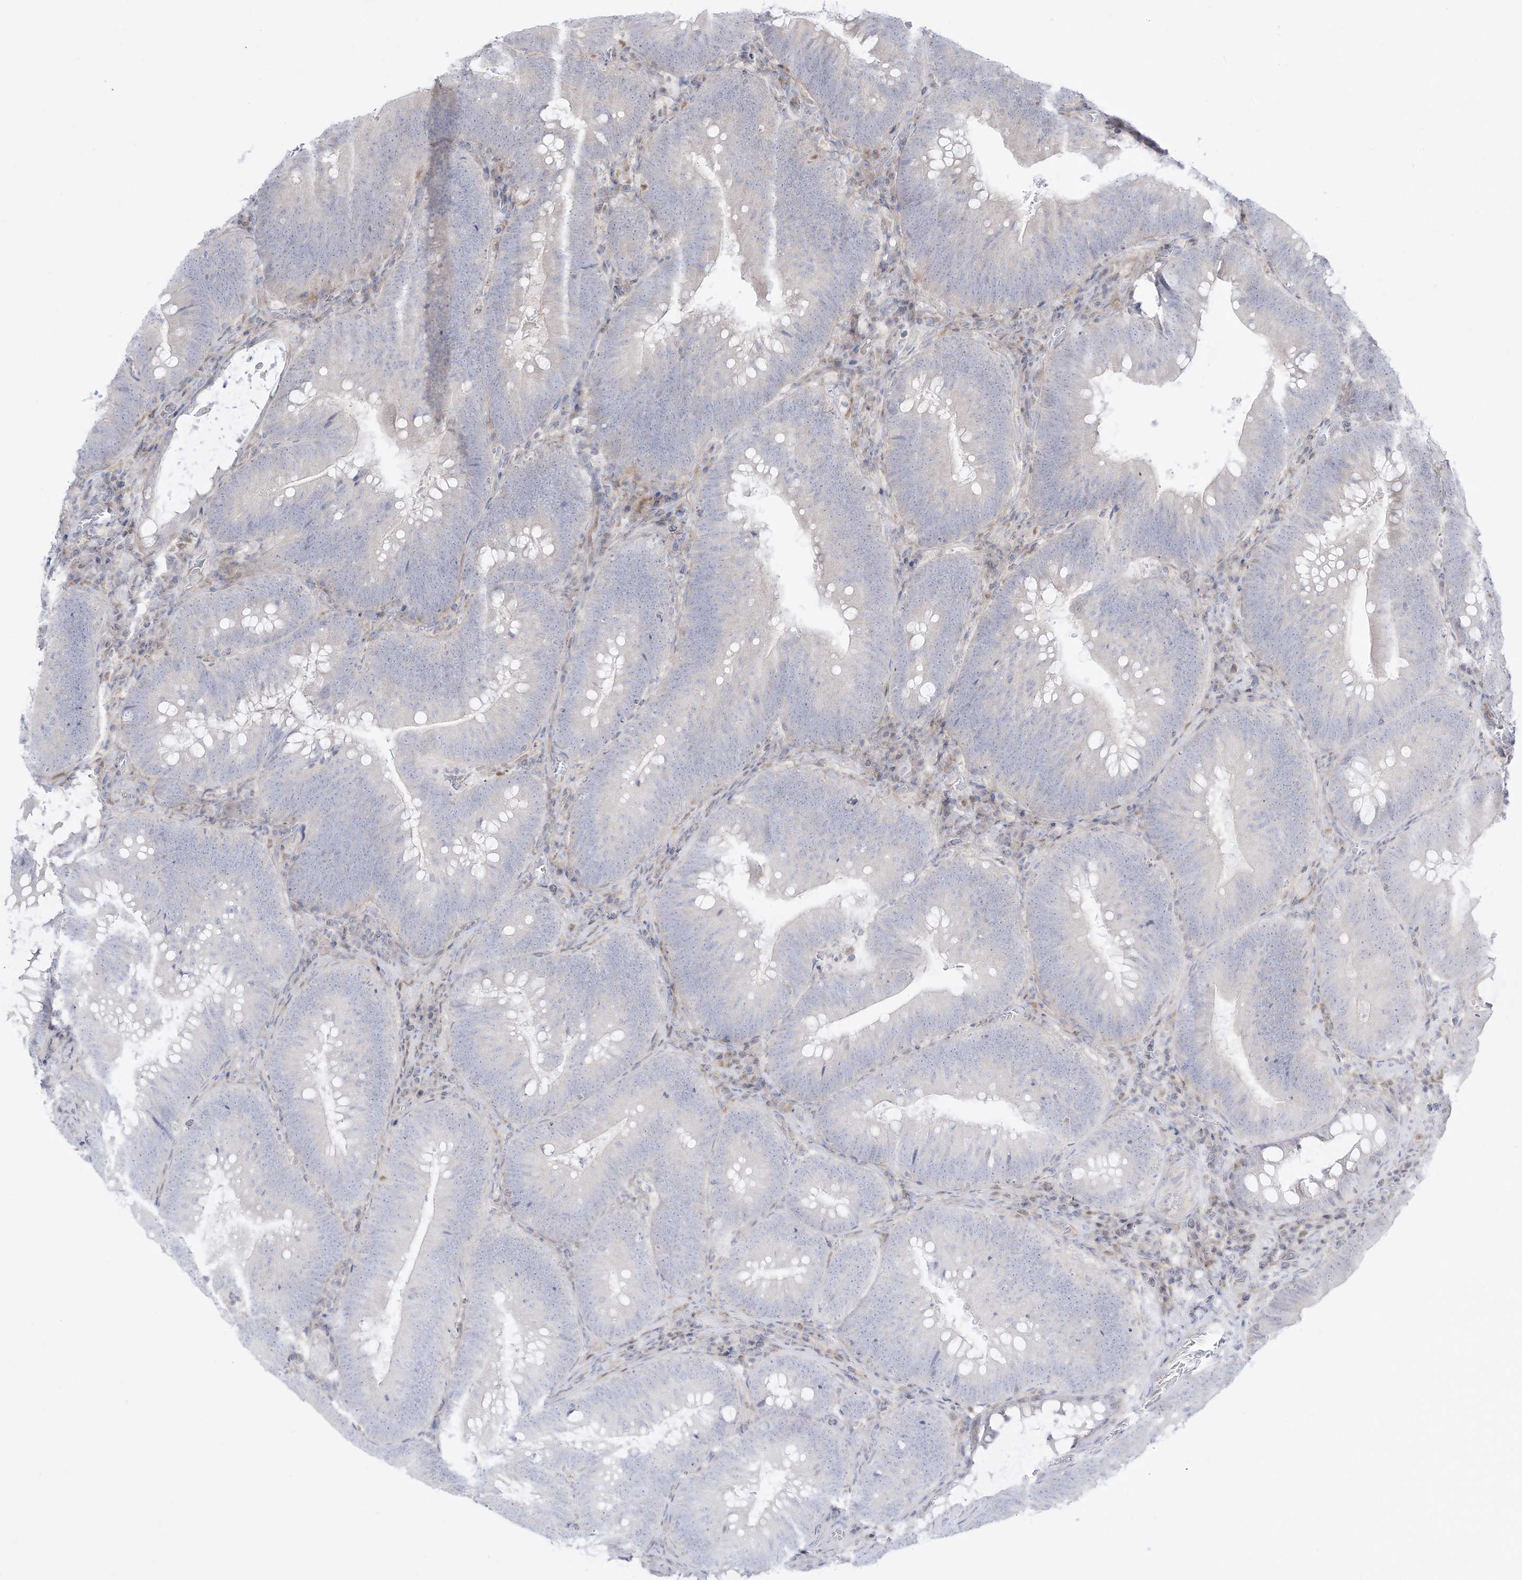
{"staining": {"intensity": "negative", "quantity": "none", "location": "none"}, "tissue": "colorectal cancer", "cell_type": "Tumor cells", "image_type": "cancer", "snomed": [{"axis": "morphology", "description": "Normal tissue, NOS"}, {"axis": "topography", "description": "Colon"}], "caption": "A high-resolution image shows immunohistochemistry staining of colorectal cancer, which displays no significant expression in tumor cells.", "gene": "DMKN", "patient": {"sex": "female", "age": 82}}